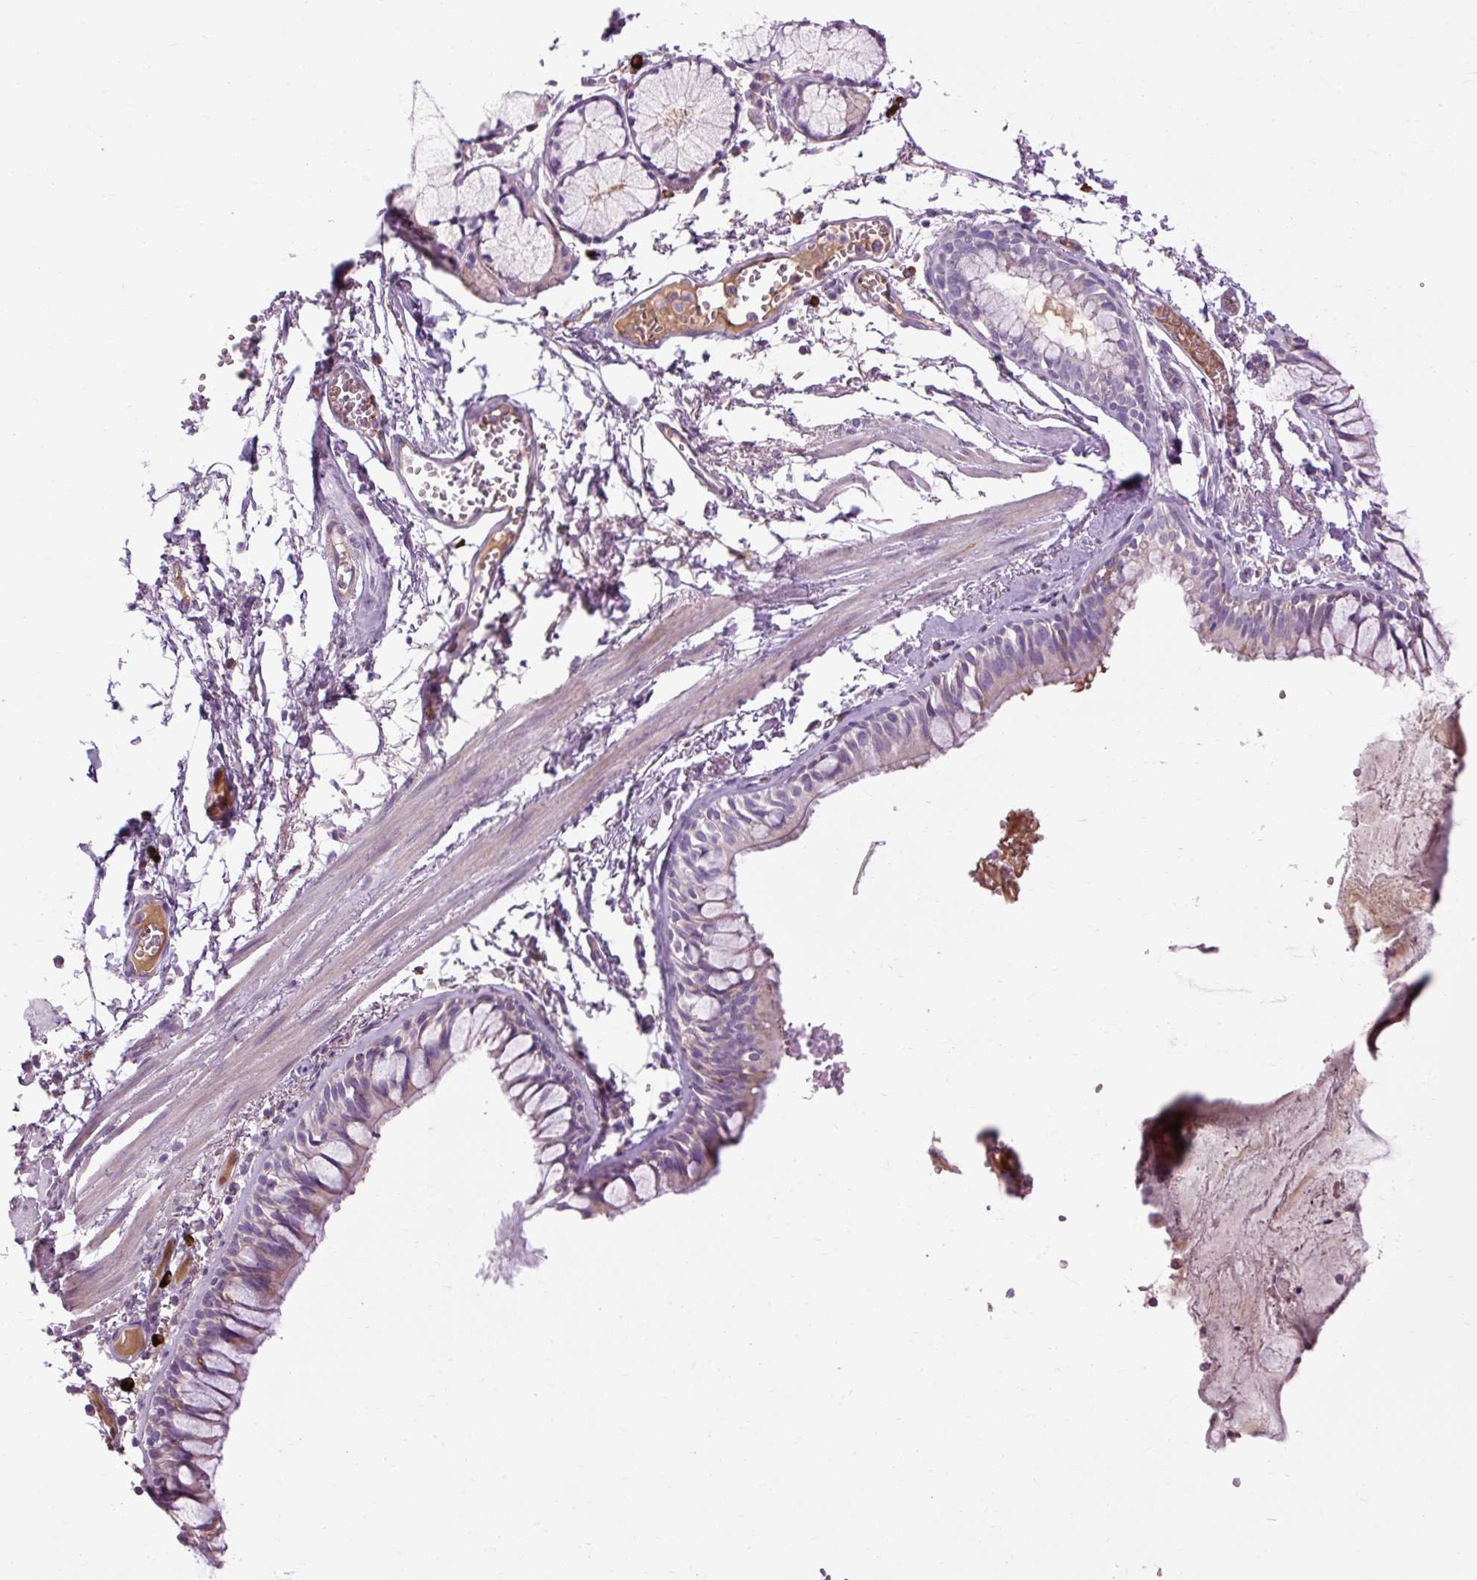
{"staining": {"intensity": "weak", "quantity": "<25%", "location": "cytoplasmic/membranous"}, "tissue": "bronchus", "cell_type": "Respiratory epithelial cells", "image_type": "normal", "snomed": [{"axis": "morphology", "description": "Normal tissue, NOS"}, {"axis": "topography", "description": "Cartilage tissue"}, {"axis": "topography", "description": "Bronchus"}], "caption": "Image shows no significant protein positivity in respiratory epithelial cells of normal bronchus.", "gene": "ARRDC2", "patient": {"sex": "male", "age": 78}}